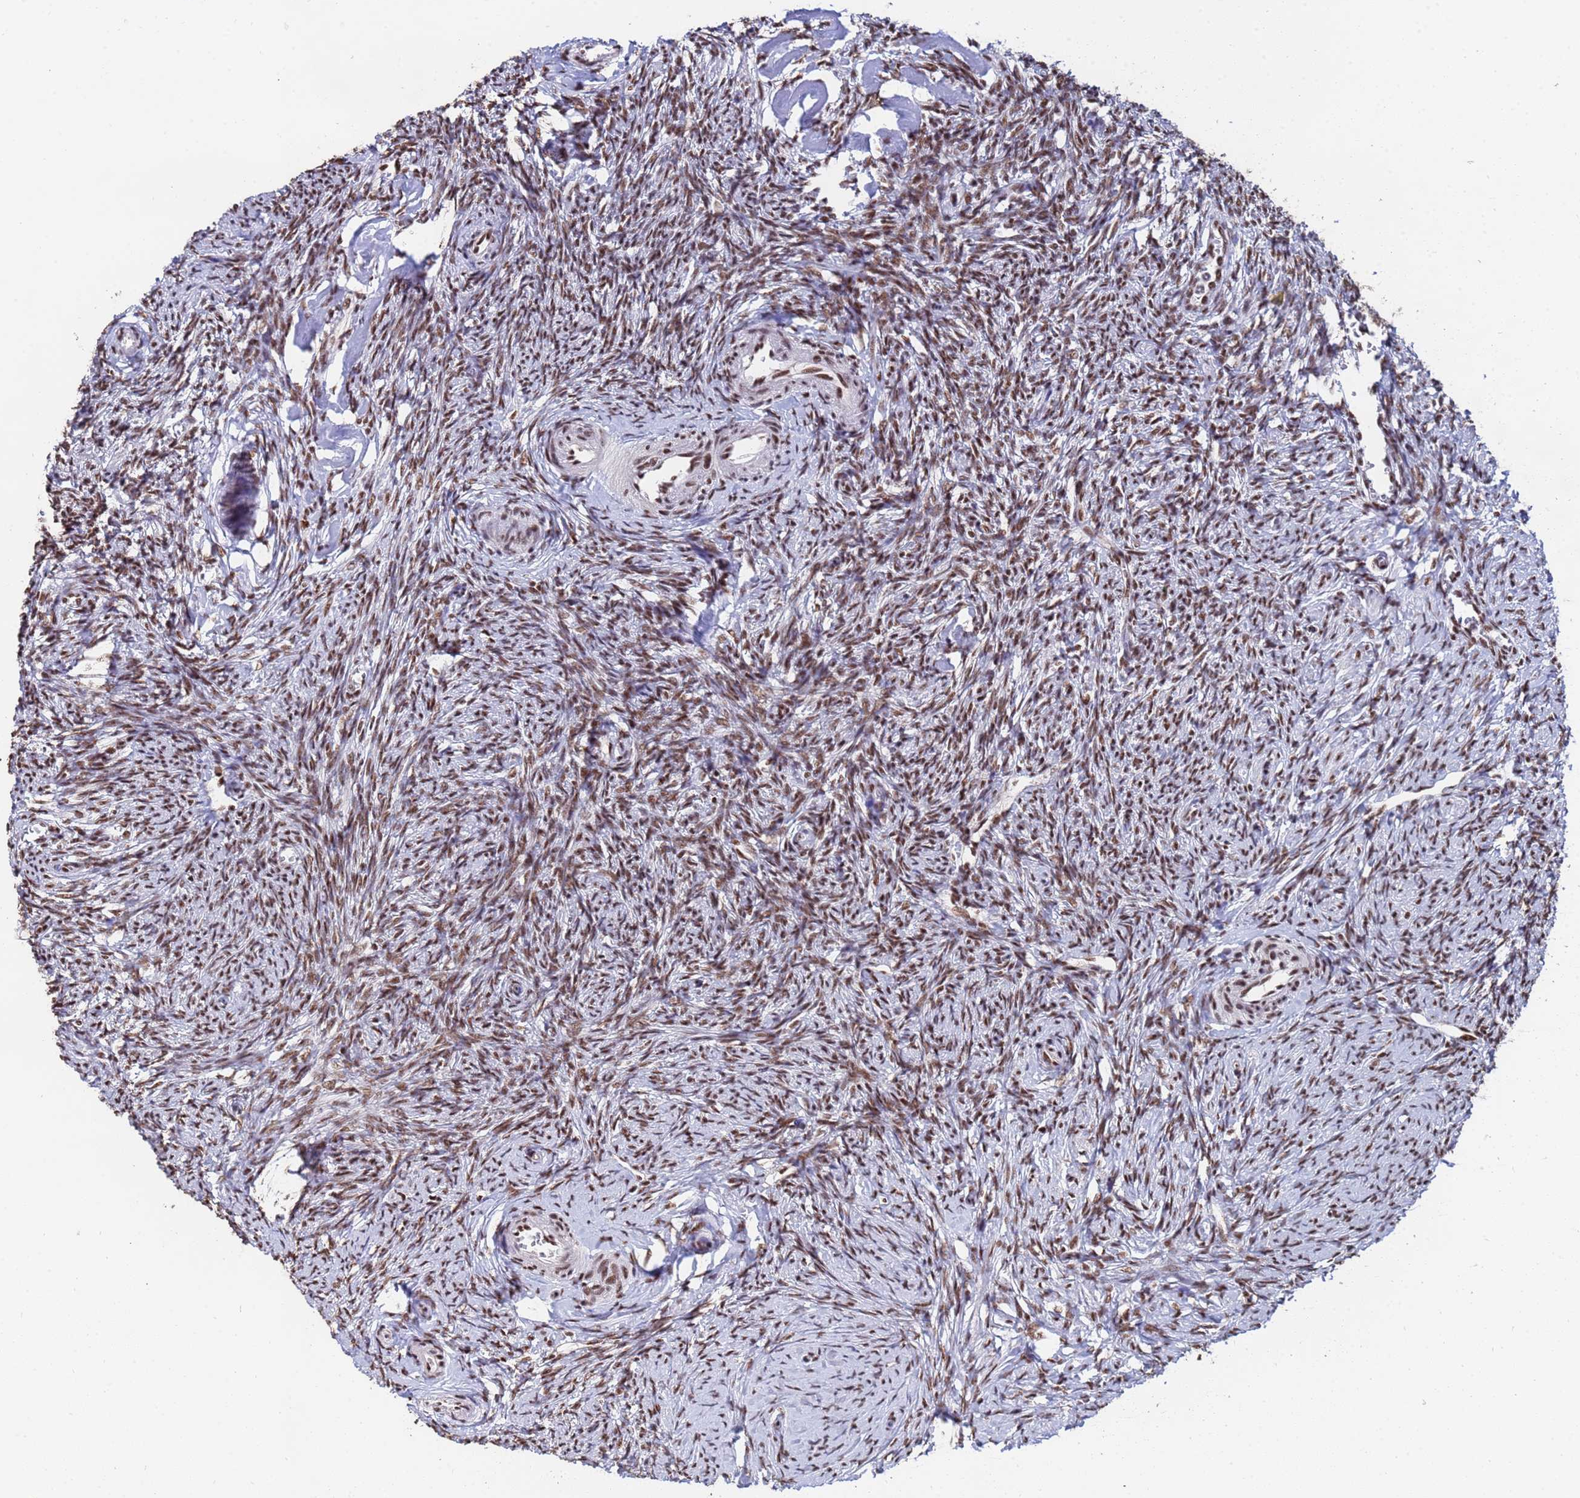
{"staining": {"intensity": "moderate", "quantity": ">75%", "location": "nuclear"}, "tissue": "ovary", "cell_type": "Ovarian stroma cells", "image_type": "normal", "snomed": [{"axis": "morphology", "description": "Normal tissue, NOS"}, {"axis": "topography", "description": "Ovary"}], "caption": "Human ovary stained for a protein (brown) displays moderate nuclear positive staining in about >75% of ovarian stroma cells.", "gene": "SF3B2", "patient": {"sex": "female", "age": 44}}